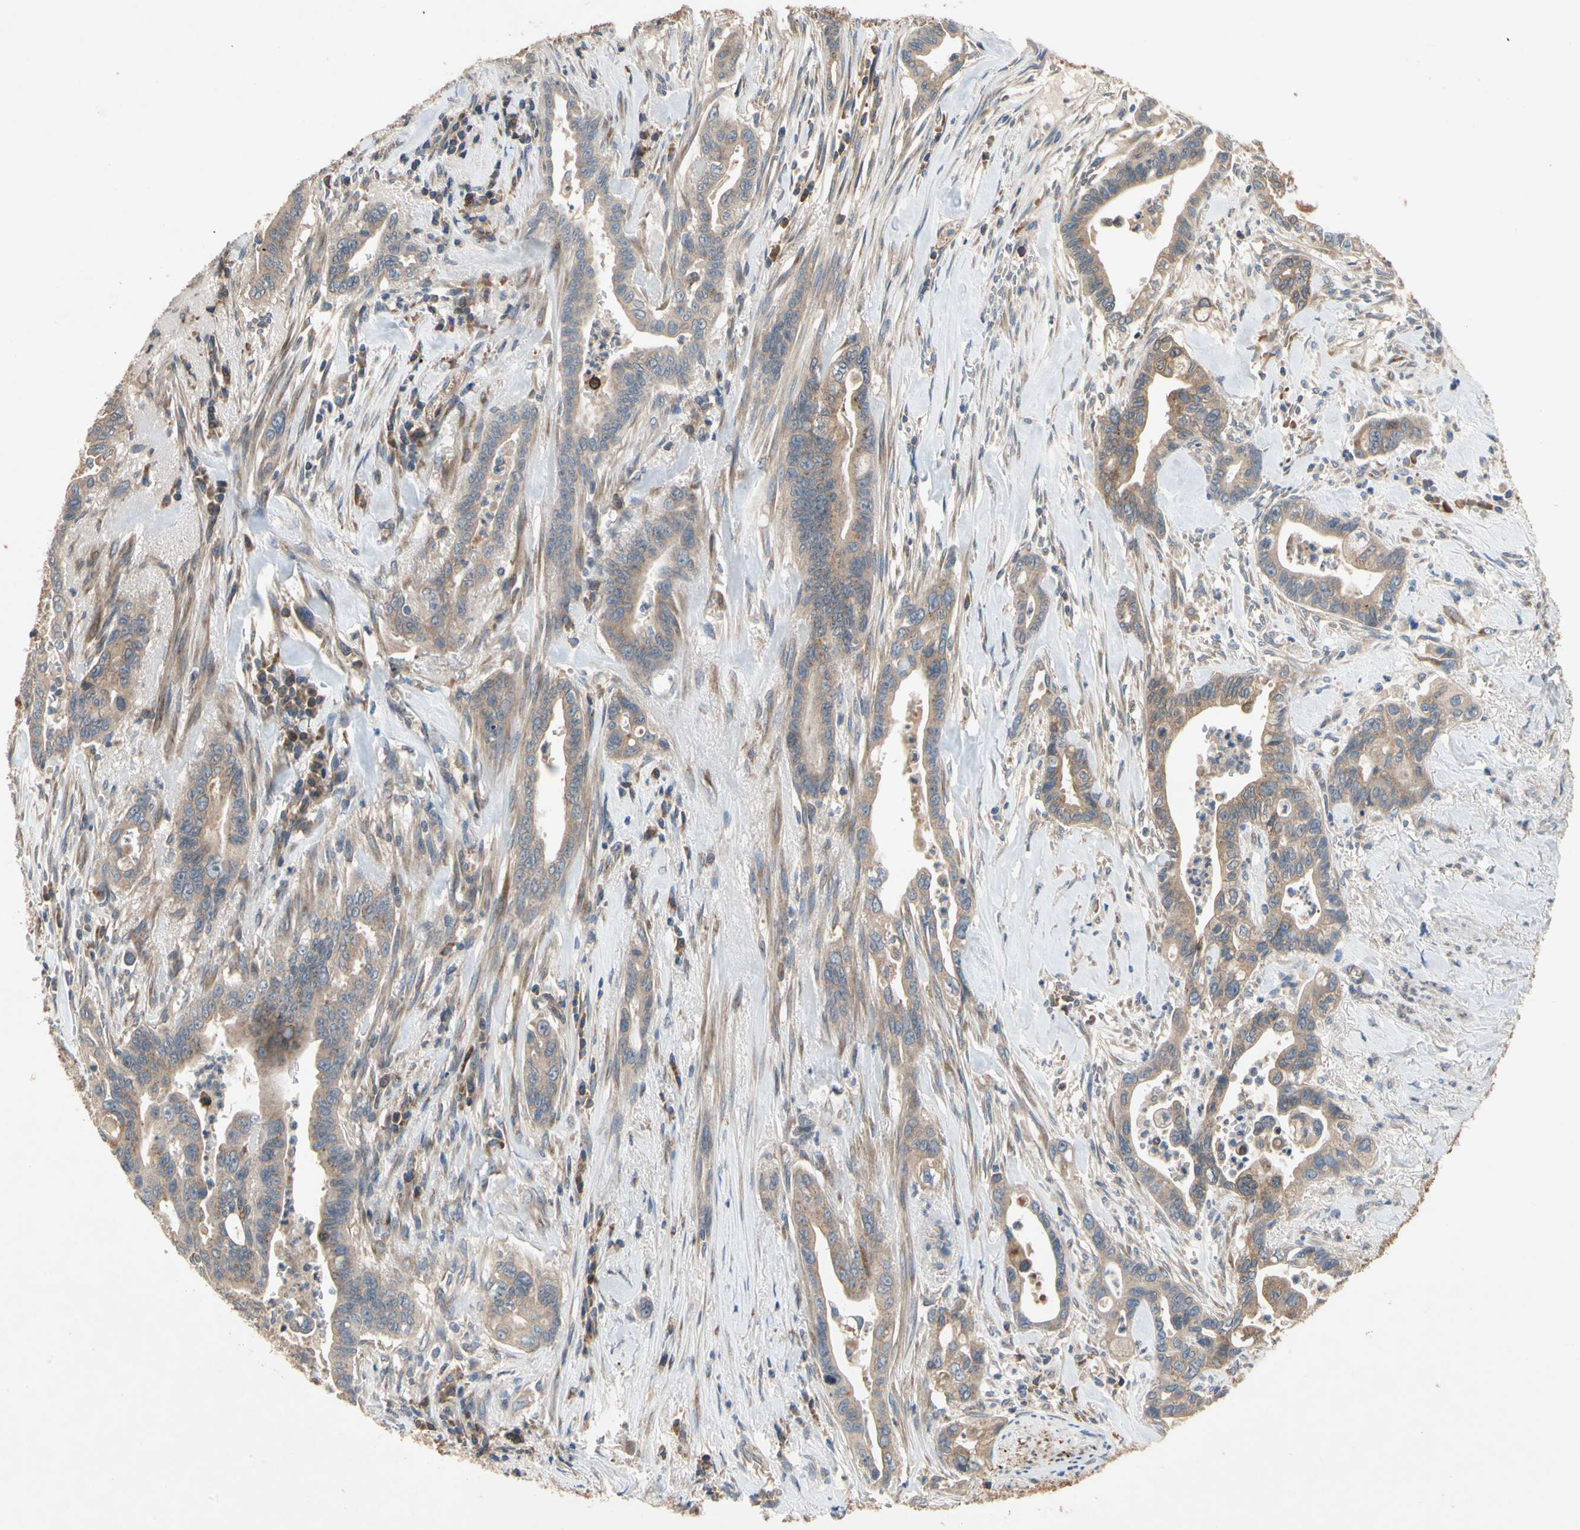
{"staining": {"intensity": "moderate", "quantity": ">75%", "location": "cytoplasmic/membranous"}, "tissue": "pancreatic cancer", "cell_type": "Tumor cells", "image_type": "cancer", "snomed": [{"axis": "morphology", "description": "Adenocarcinoma, NOS"}, {"axis": "topography", "description": "Pancreas"}], "caption": "The immunohistochemical stain shows moderate cytoplasmic/membranous expression in tumor cells of pancreatic cancer (adenocarcinoma) tissue.", "gene": "XYLT1", "patient": {"sex": "male", "age": 70}}